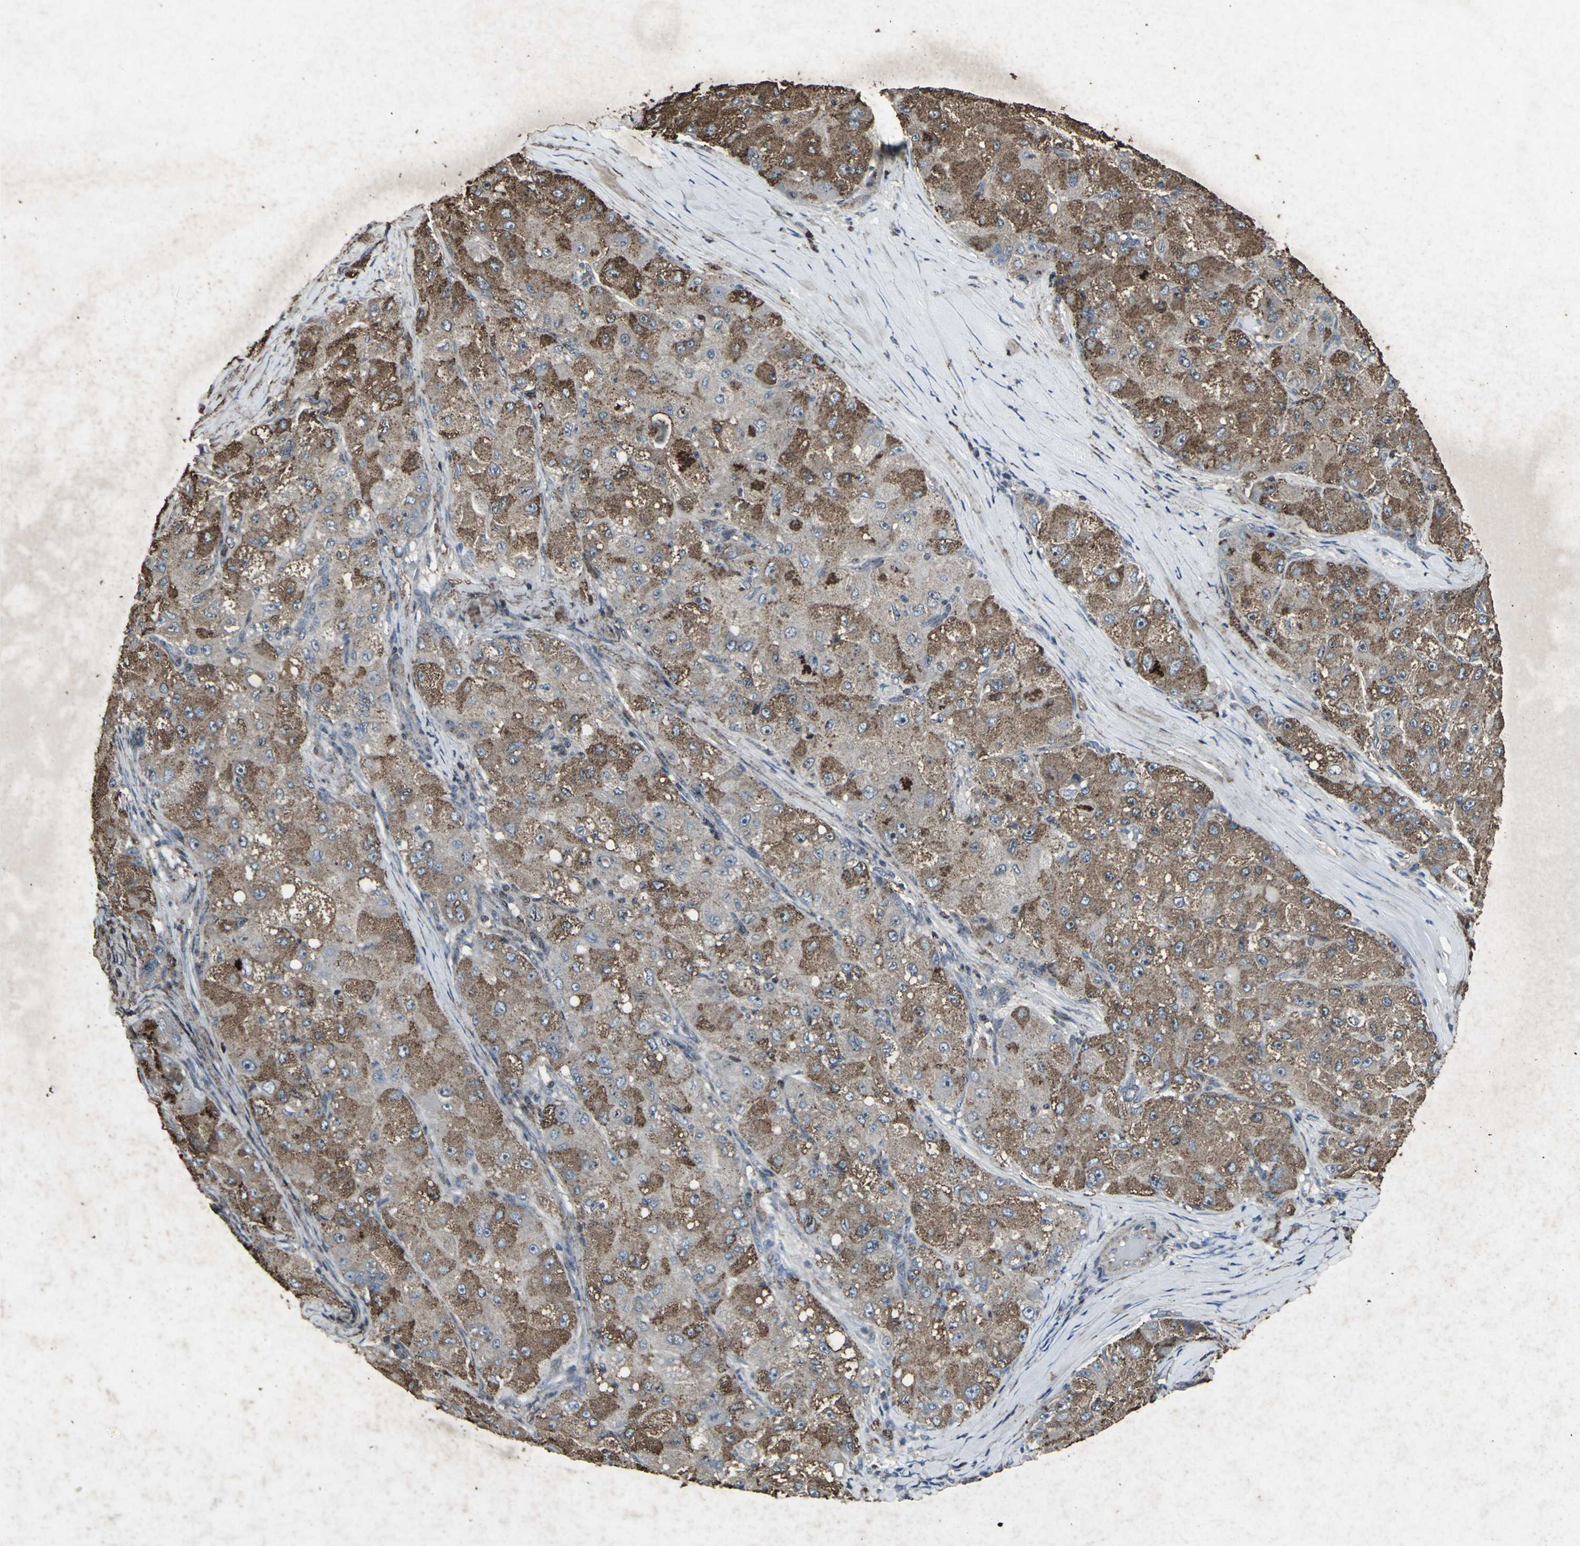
{"staining": {"intensity": "strong", "quantity": ">75%", "location": "cytoplasmic/membranous"}, "tissue": "liver cancer", "cell_type": "Tumor cells", "image_type": "cancer", "snomed": [{"axis": "morphology", "description": "Carcinoma, Hepatocellular, NOS"}, {"axis": "topography", "description": "Liver"}], "caption": "Protein expression by IHC exhibits strong cytoplasmic/membranous positivity in about >75% of tumor cells in liver cancer.", "gene": "CCR9", "patient": {"sex": "male", "age": 80}}